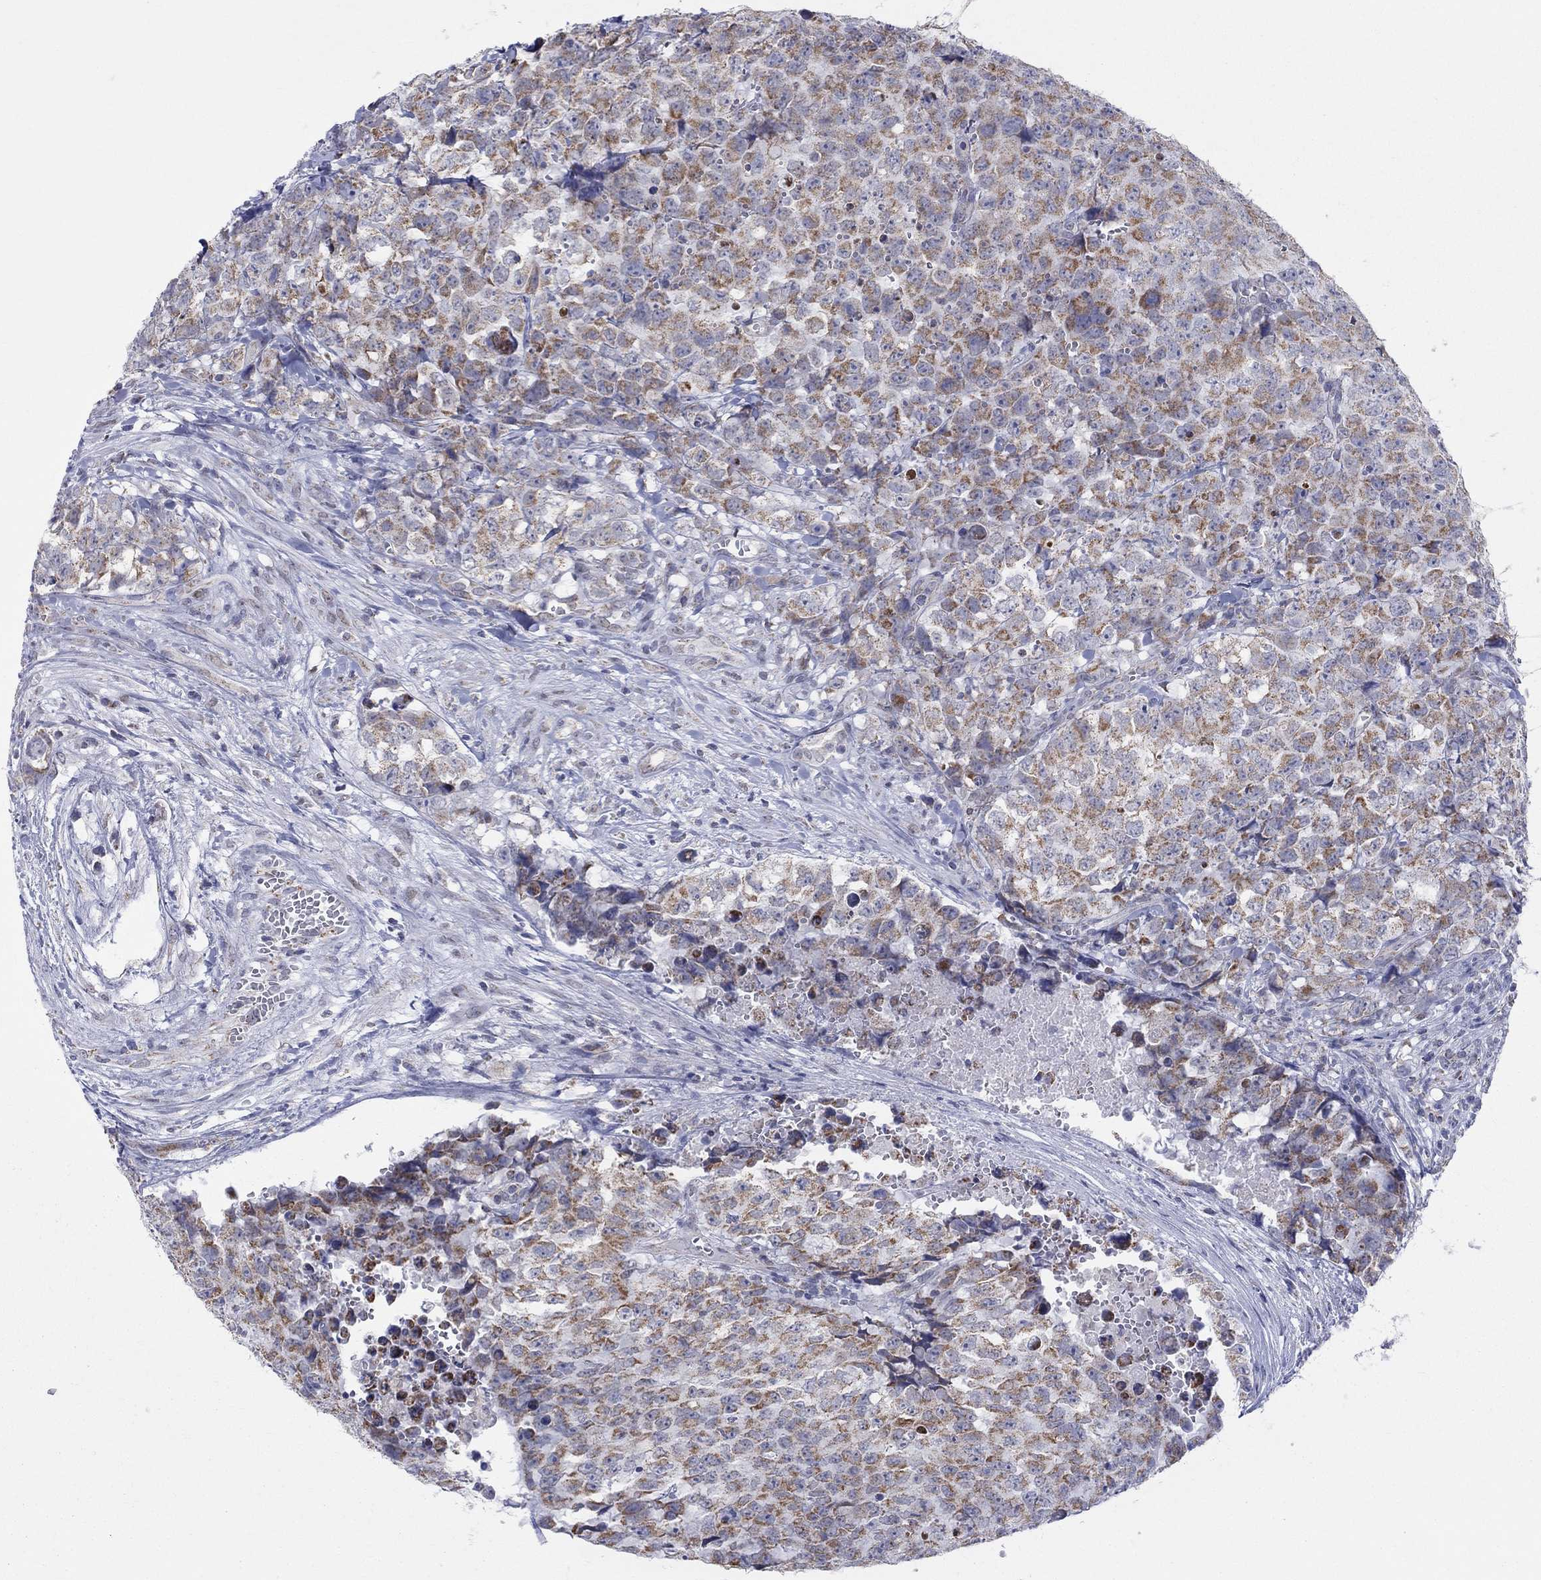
{"staining": {"intensity": "moderate", "quantity": ">75%", "location": "cytoplasmic/membranous"}, "tissue": "testis cancer", "cell_type": "Tumor cells", "image_type": "cancer", "snomed": [{"axis": "morphology", "description": "Carcinoma, Embryonal, NOS"}, {"axis": "topography", "description": "Testis"}], "caption": "Immunohistochemistry image of testis embryonal carcinoma stained for a protein (brown), which demonstrates medium levels of moderate cytoplasmic/membranous positivity in about >75% of tumor cells.", "gene": "KISS1R", "patient": {"sex": "male", "age": 23}}